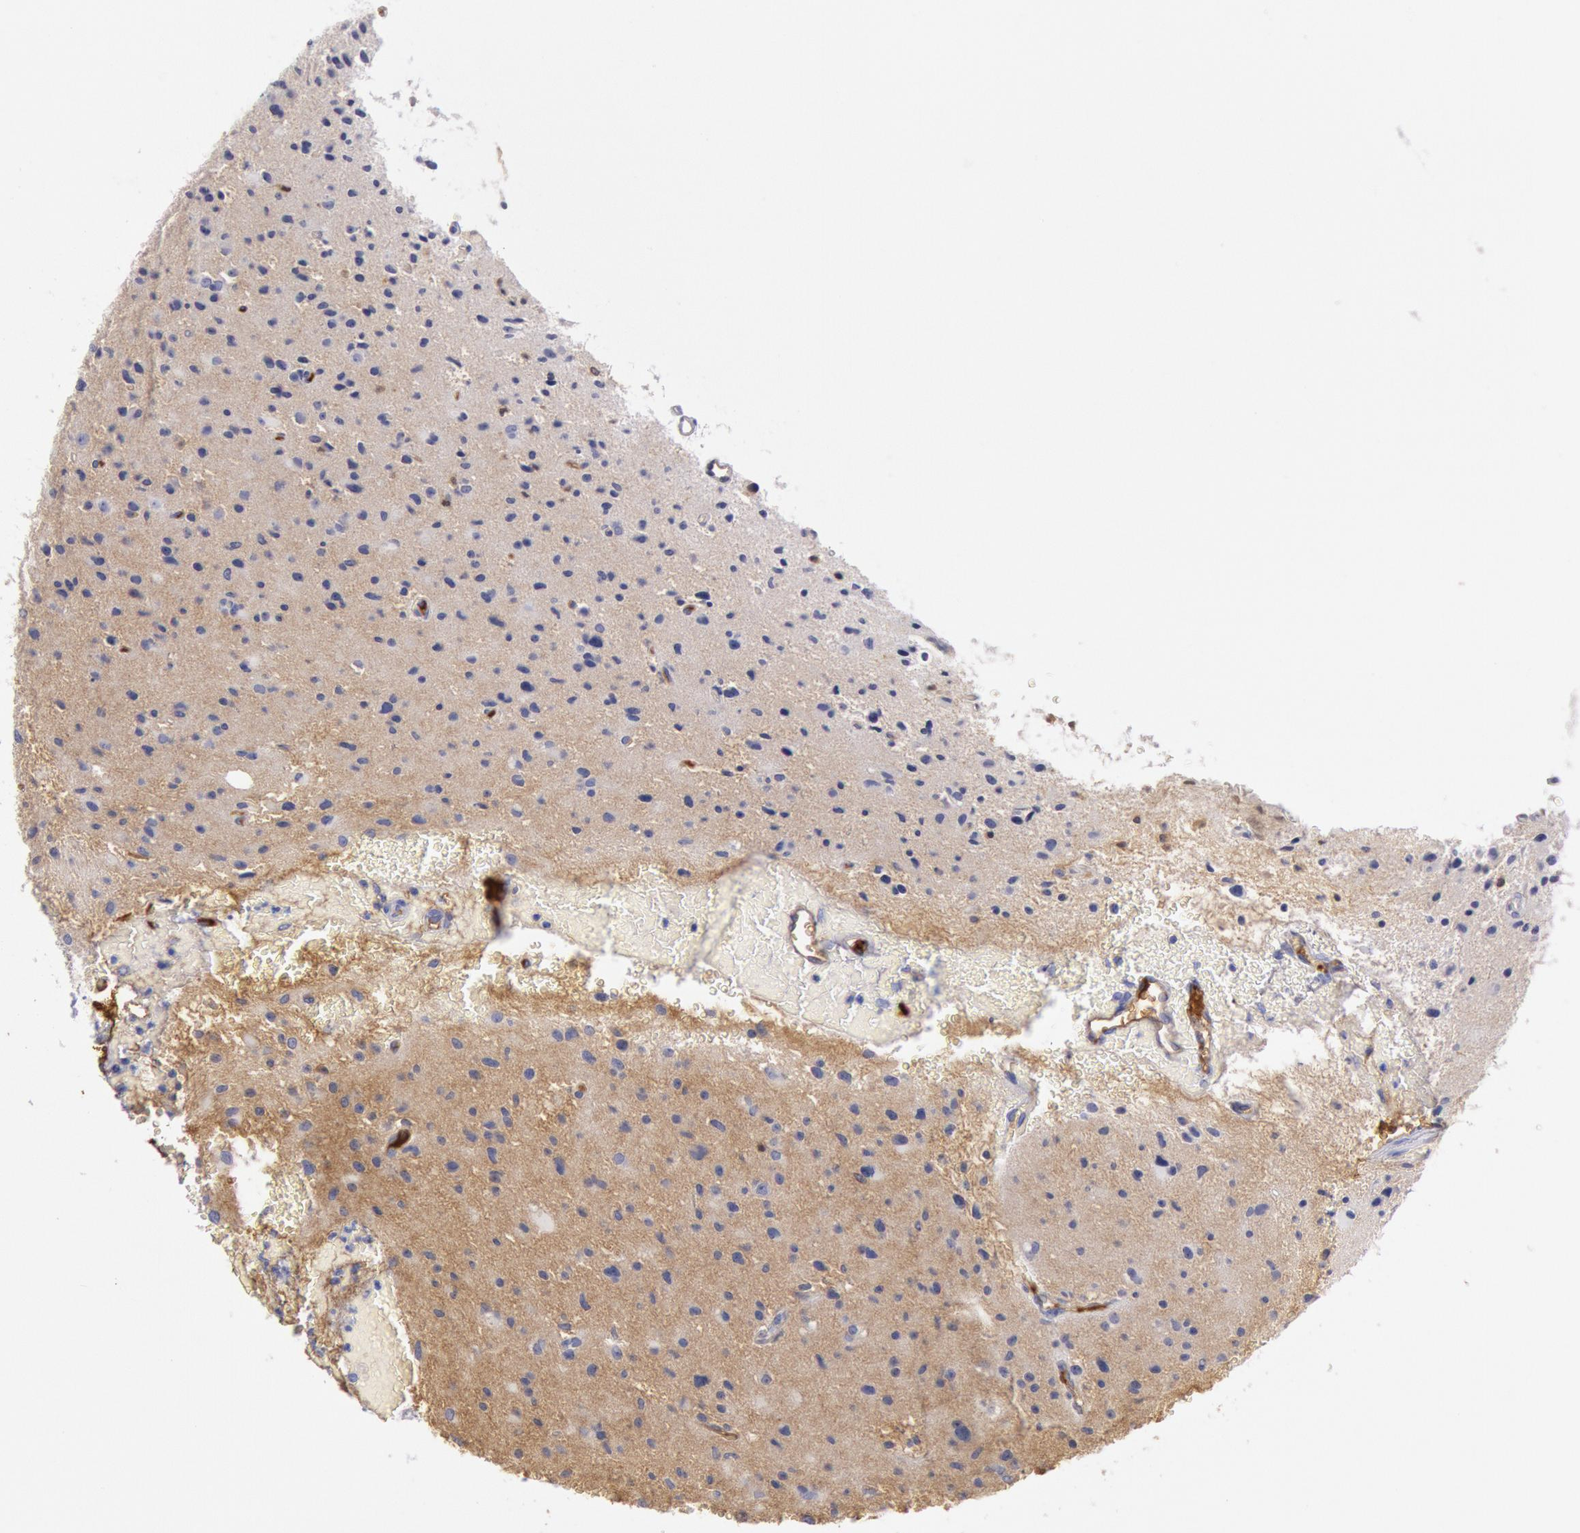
{"staining": {"intensity": "negative", "quantity": "none", "location": "none"}, "tissue": "glioma", "cell_type": "Tumor cells", "image_type": "cancer", "snomed": [{"axis": "morphology", "description": "Glioma, malignant, Low grade"}, {"axis": "topography", "description": "Brain"}], "caption": "A micrograph of glioma stained for a protein demonstrates no brown staining in tumor cells.", "gene": "IGHA1", "patient": {"sex": "female", "age": 46}}